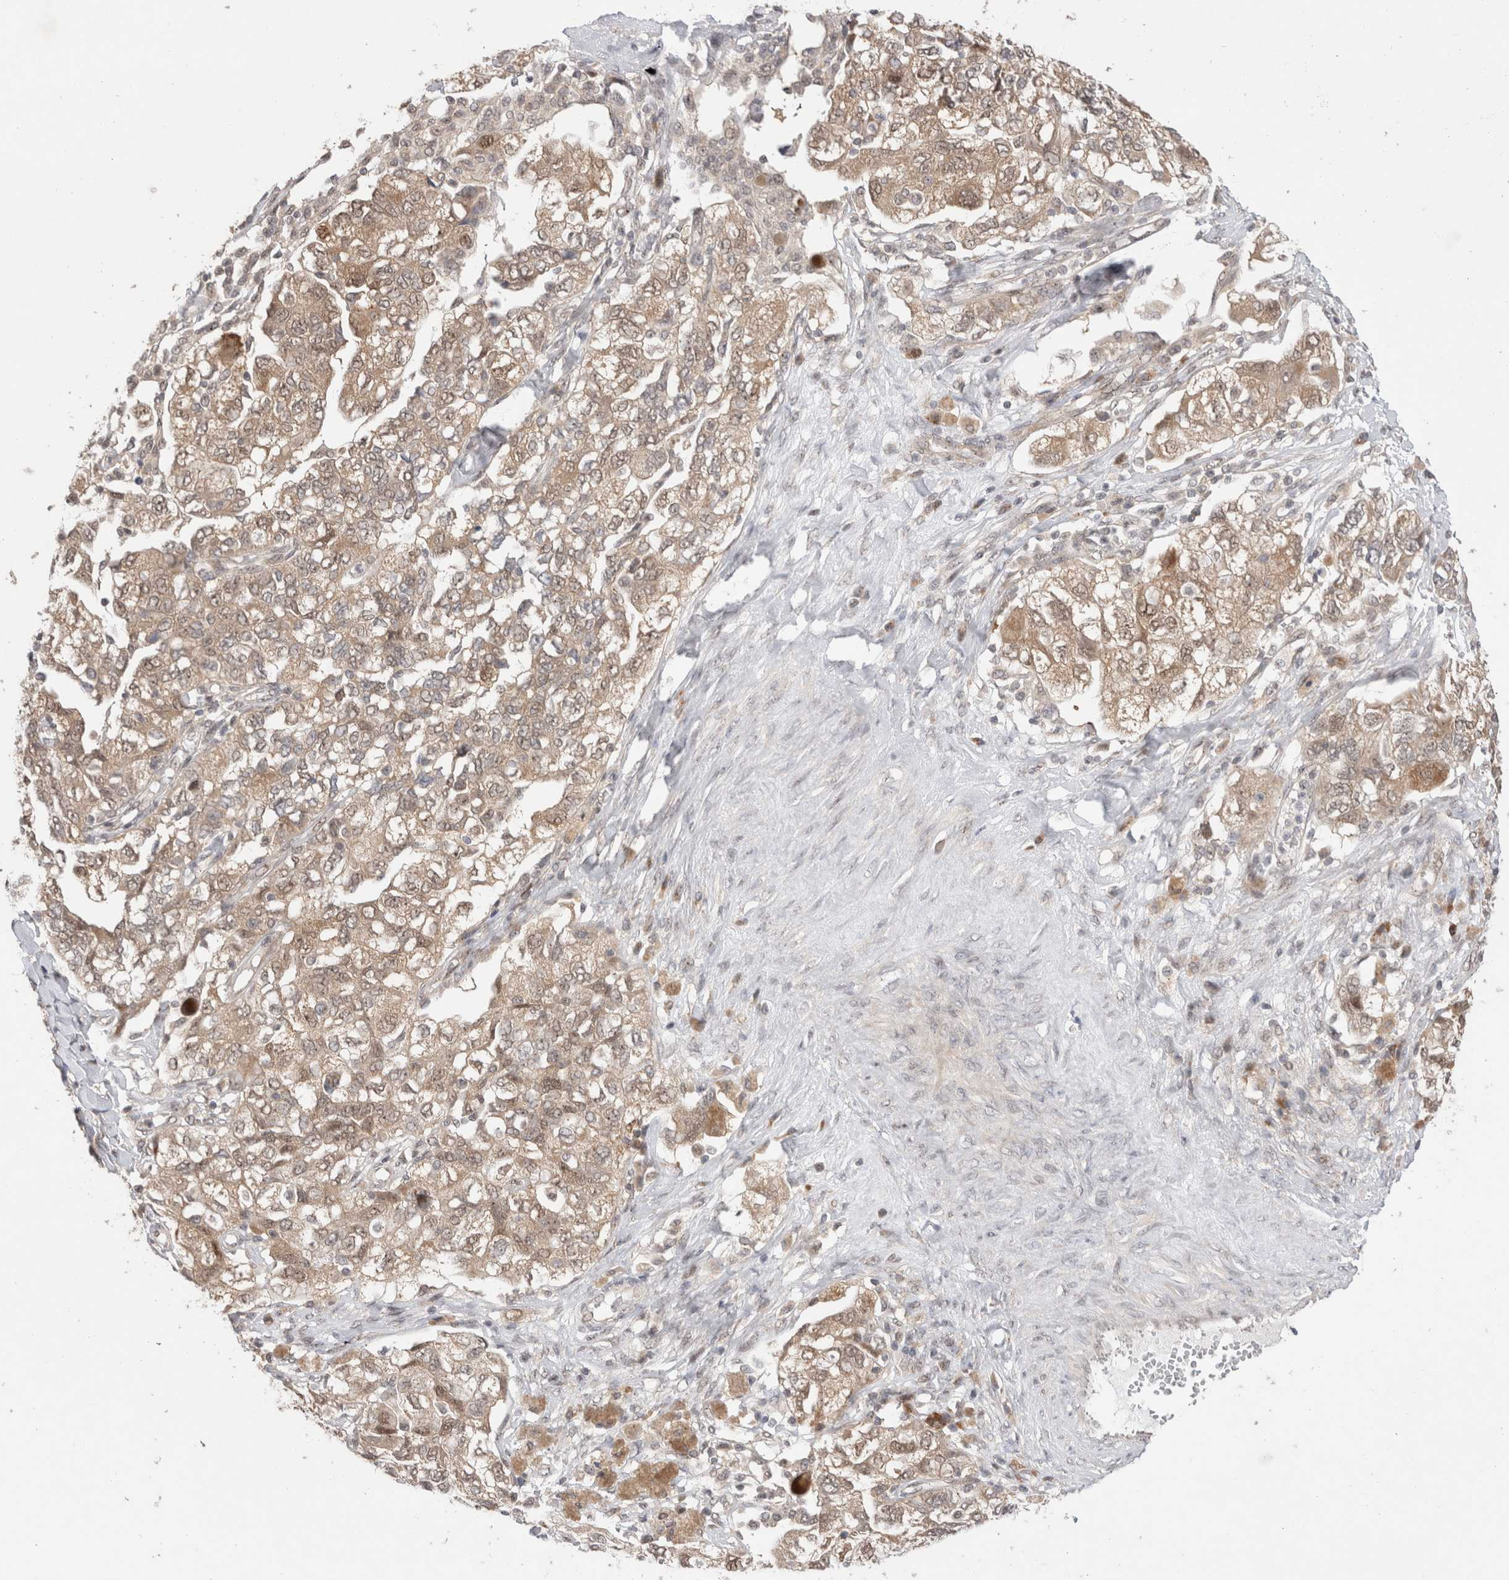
{"staining": {"intensity": "moderate", "quantity": ">75%", "location": "cytoplasmic/membranous"}, "tissue": "ovarian cancer", "cell_type": "Tumor cells", "image_type": "cancer", "snomed": [{"axis": "morphology", "description": "Carcinoma, NOS"}, {"axis": "morphology", "description": "Cystadenocarcinoma, serous, NOS"}, {"axis": "topography", "description": "Ovary"}], "caption": "Immunohistochemical staining of ovarian cancer (carcinoma) displays medium levels of moderate cytoplasmic/membranous protein positivity in approximately >75% of tumor cells.", "gene": "SLC29A1", "patient": {"sex": "female", "age": 69}}